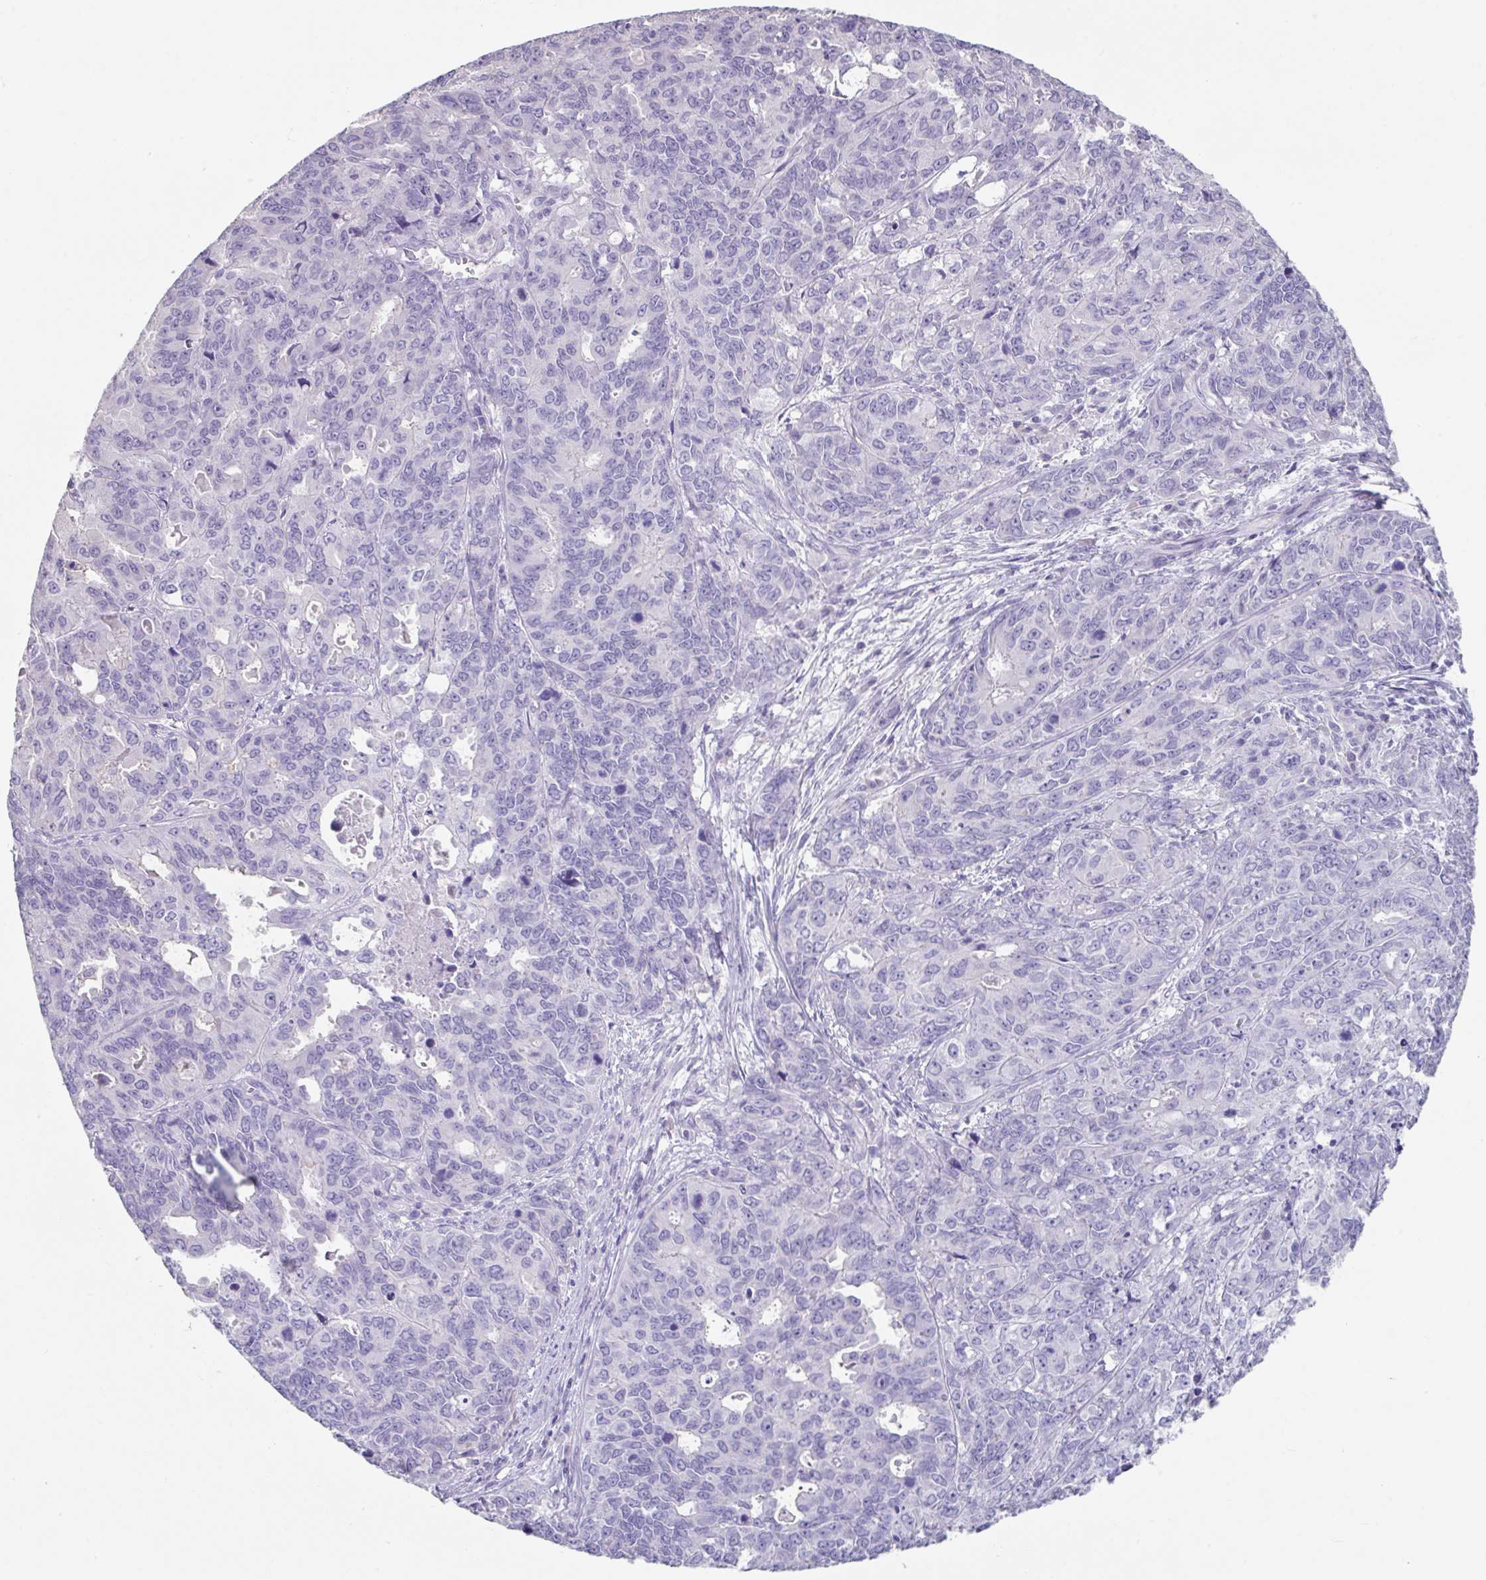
{"staining": {"intensity": "negative", "quantity": "none", "location": "none"}, "tissue": "endometrial cancer", "cell_type": "Tumor cells", "image_type": "cancer", "snomed": [{"axis": "morphology", "description": "Adenocarcinoma, NOS"}, {"axis": "topography", "description": "Uterus"}], "caption": "IHC micrograph of neoplastic tissue: human adenocarcinoma (endometrial) stained with DAB (3,3'-diaminobenzidine) shows no significant protein staining in tumor cells.", "gene": "SLC44A4", "patient": {"sex": "female", "age": 79}}